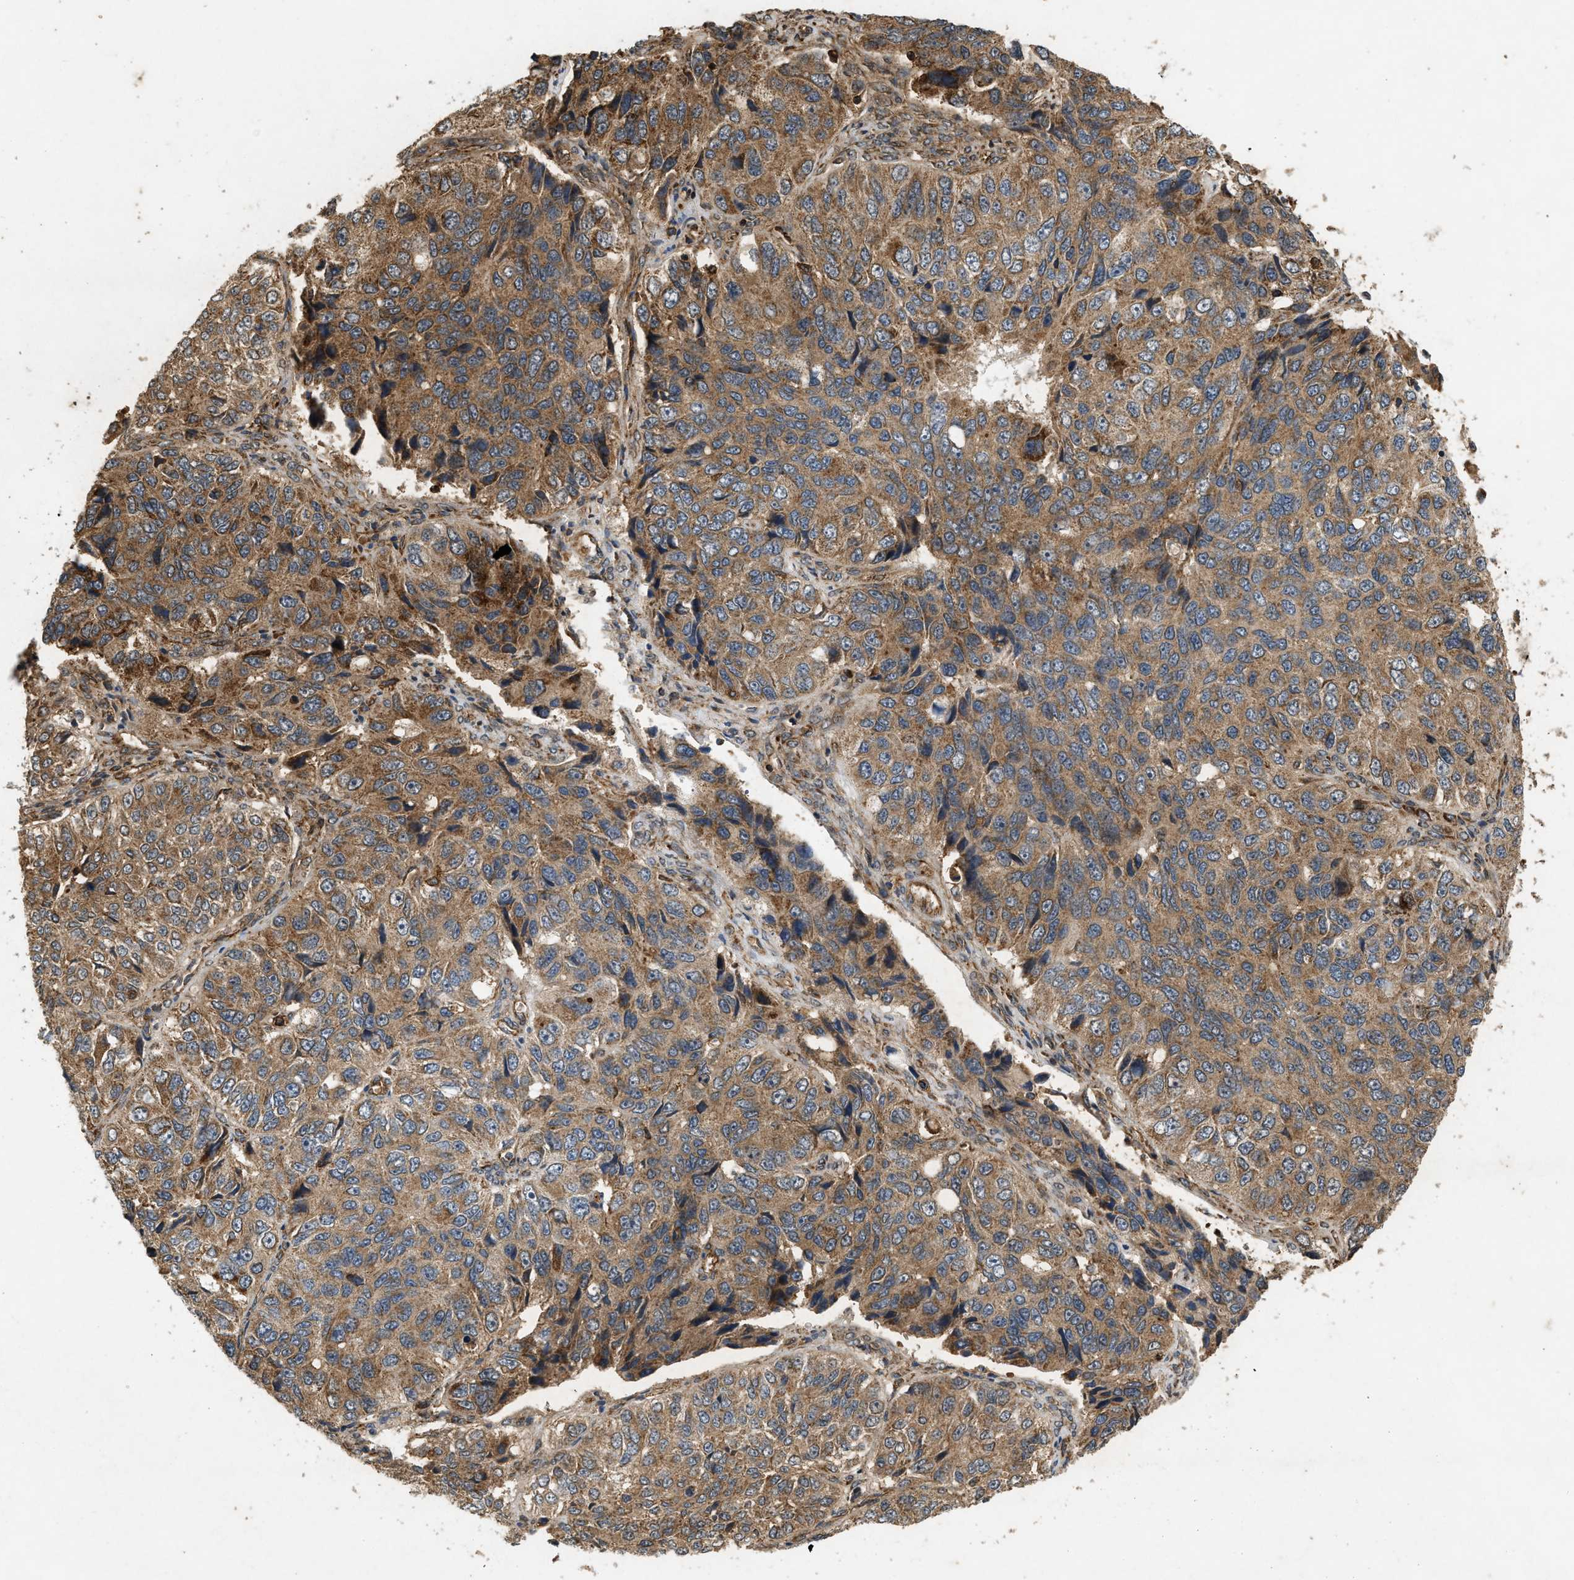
{"staining": {"intensity": "moderate", "quantity": ">75%", "location": "cytoplasmic/membranous"}, "tissue": "ovarian cancer", "cell_type": "Tumor cells", "image_type": "cancer", "snomed": [{"axis": "morphology", "description": "Carcinoma, endometroid"}, {"axis": "topography", "description": "Ovary"}], "caption": "Immunohistochemical staining of endometroid carcinoma (ovarian) exhibits medium levels of moderate cytoplasmic/membranous positivity in about >75% of tumor cells.", "gene": "GNB4", "patient": {"sex": "female", "age": 51}}